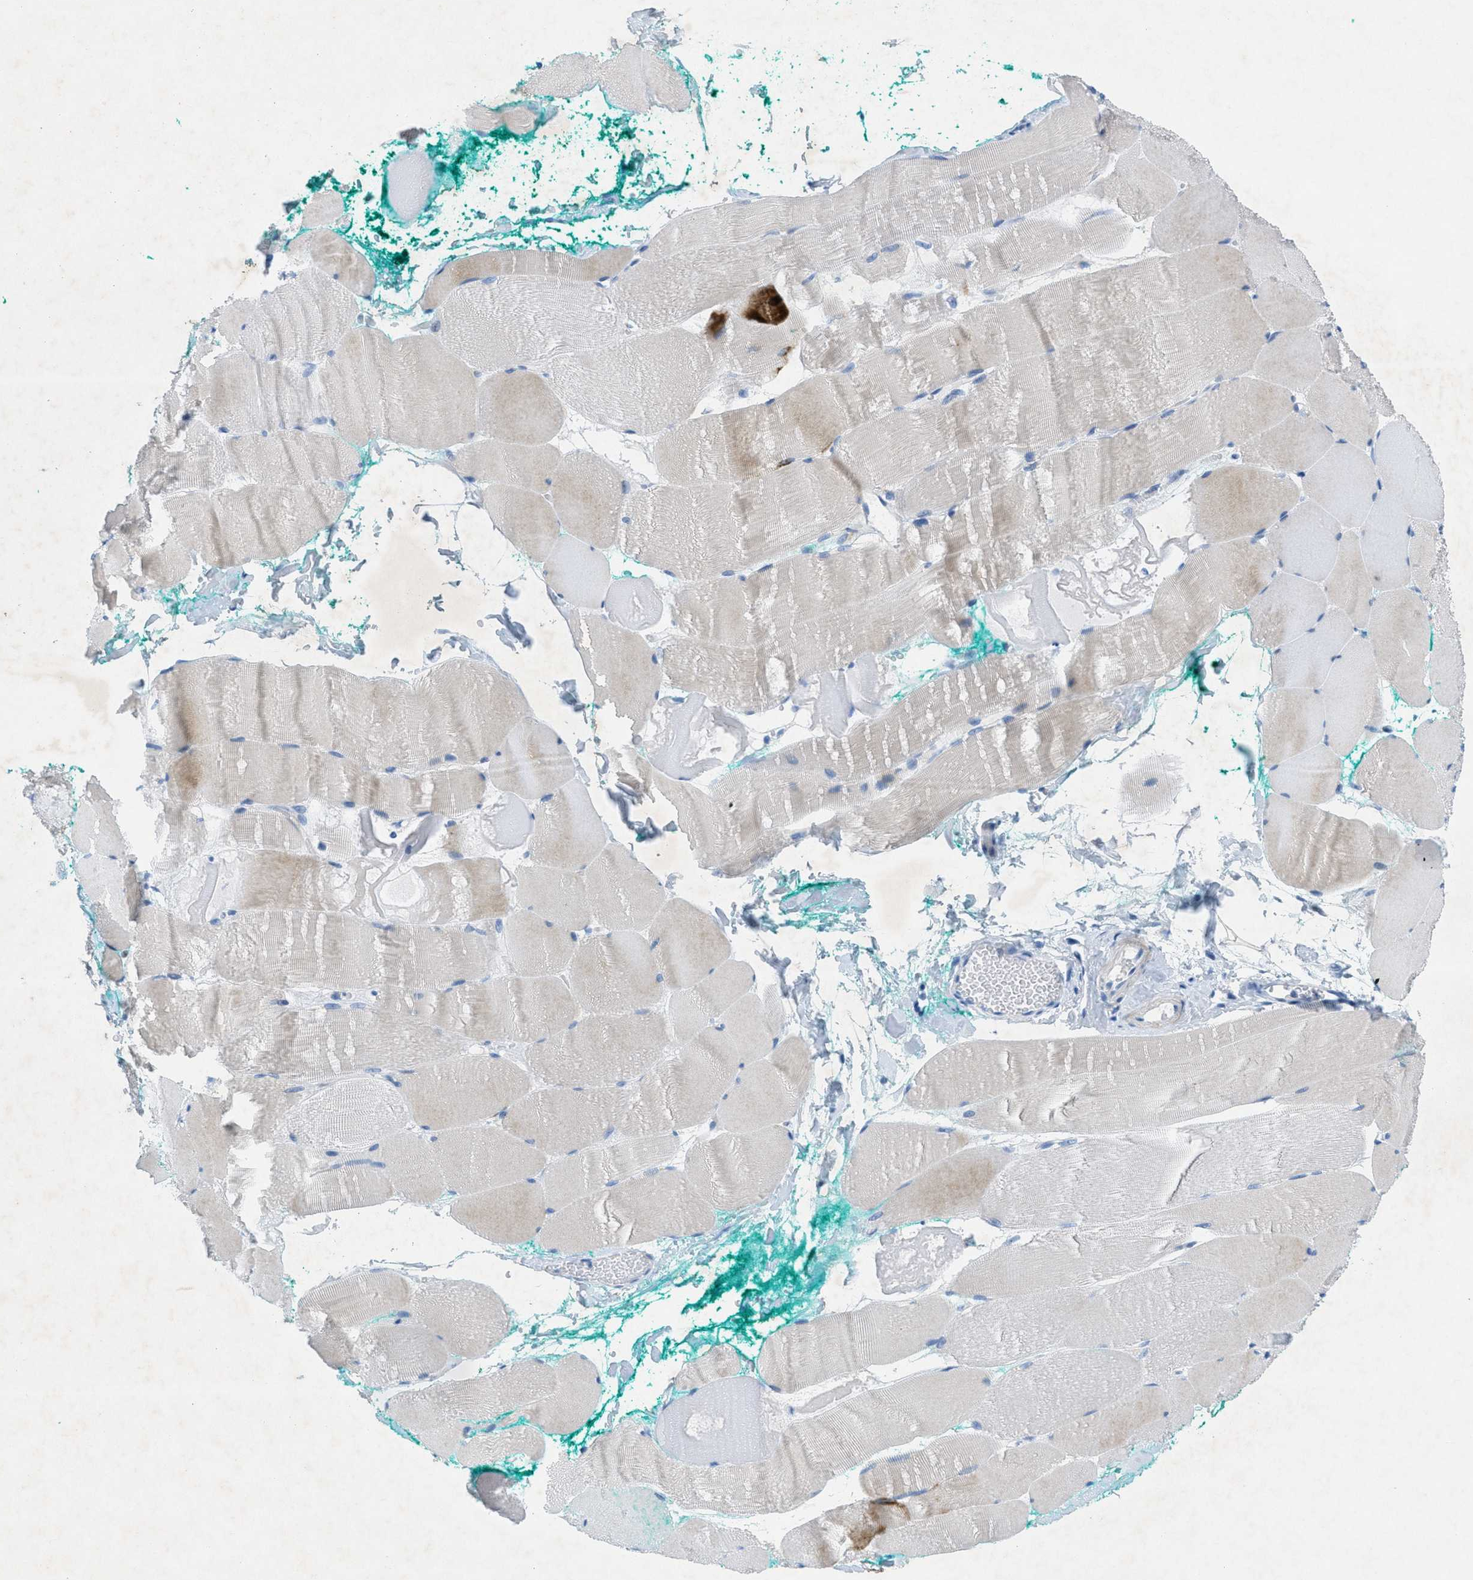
{"staining": {"intensity": "negative", "quantity": "none", "location": "none"}, "tissue": "skeletal muscle", "cell_type": "Myocytes", "image_type": "normal", "snomed": [{"axis": "morphology", "description": "Normal tissue, NOS"}, {"axis": "morphology", "description": "Squamous cell carcinoma, NOS"}, {"axis": "topography", "description": "Skeletal muscle"}], "caption": "This histopathology image is of benign skeletal muscle stained with immunohistochemistry to label a protein in brown with the nuclei are counter-stained blue. There is no staining in myocytes. The staining is performed using DAB (3,3'-diaminobenzidine) brown chromogen with nuclei counter-stained in using hematoxylin.", "gene": "GALNT17", "patient": {"sex": "male", "age": 51}}